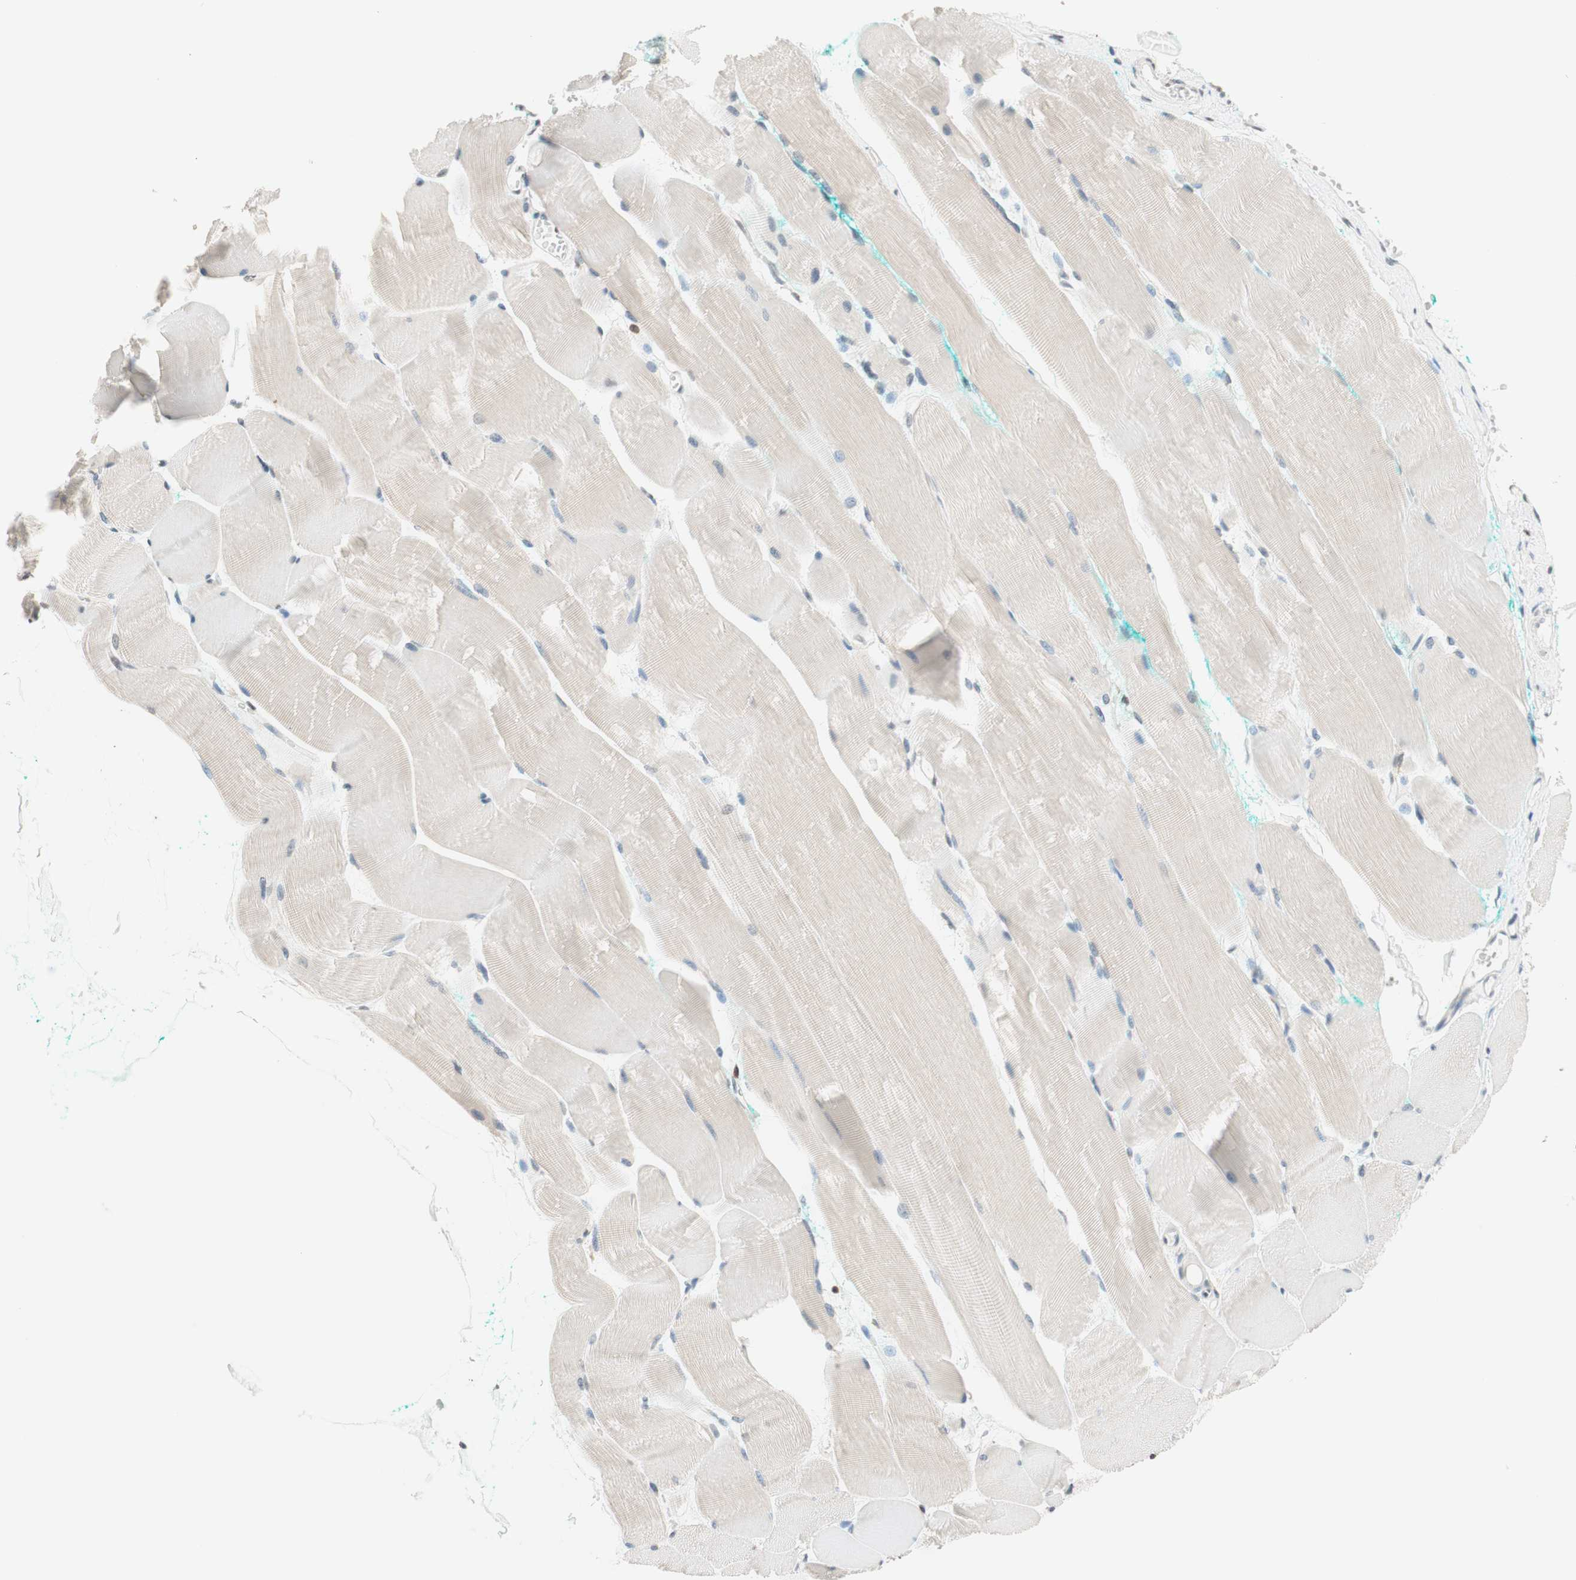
{"staining": {"intensity": "weak", "quantity": ">75%", "location": "cytoplasmic/membranous"}, "tissue": "skeletal muscle", "cell_type": "Myocytes", "image_type": "normal", "snomed": [{"axis": "morphology", "description": "Normal tissue, NOS"}, {"axis": "morphology", "description": "Squamous cell carcinoma, NOS"}, {"axis": "topography", "description": "Skeletal muscle"}], "caption": "DAB immunohistochemical staining of normal human skeletal muscle shows weak cytoplasmic/membranous protein staining in approximately >75% of myocytes.", "gene": "WIPF1", "patient": {"sex": "male", "age": 51}}